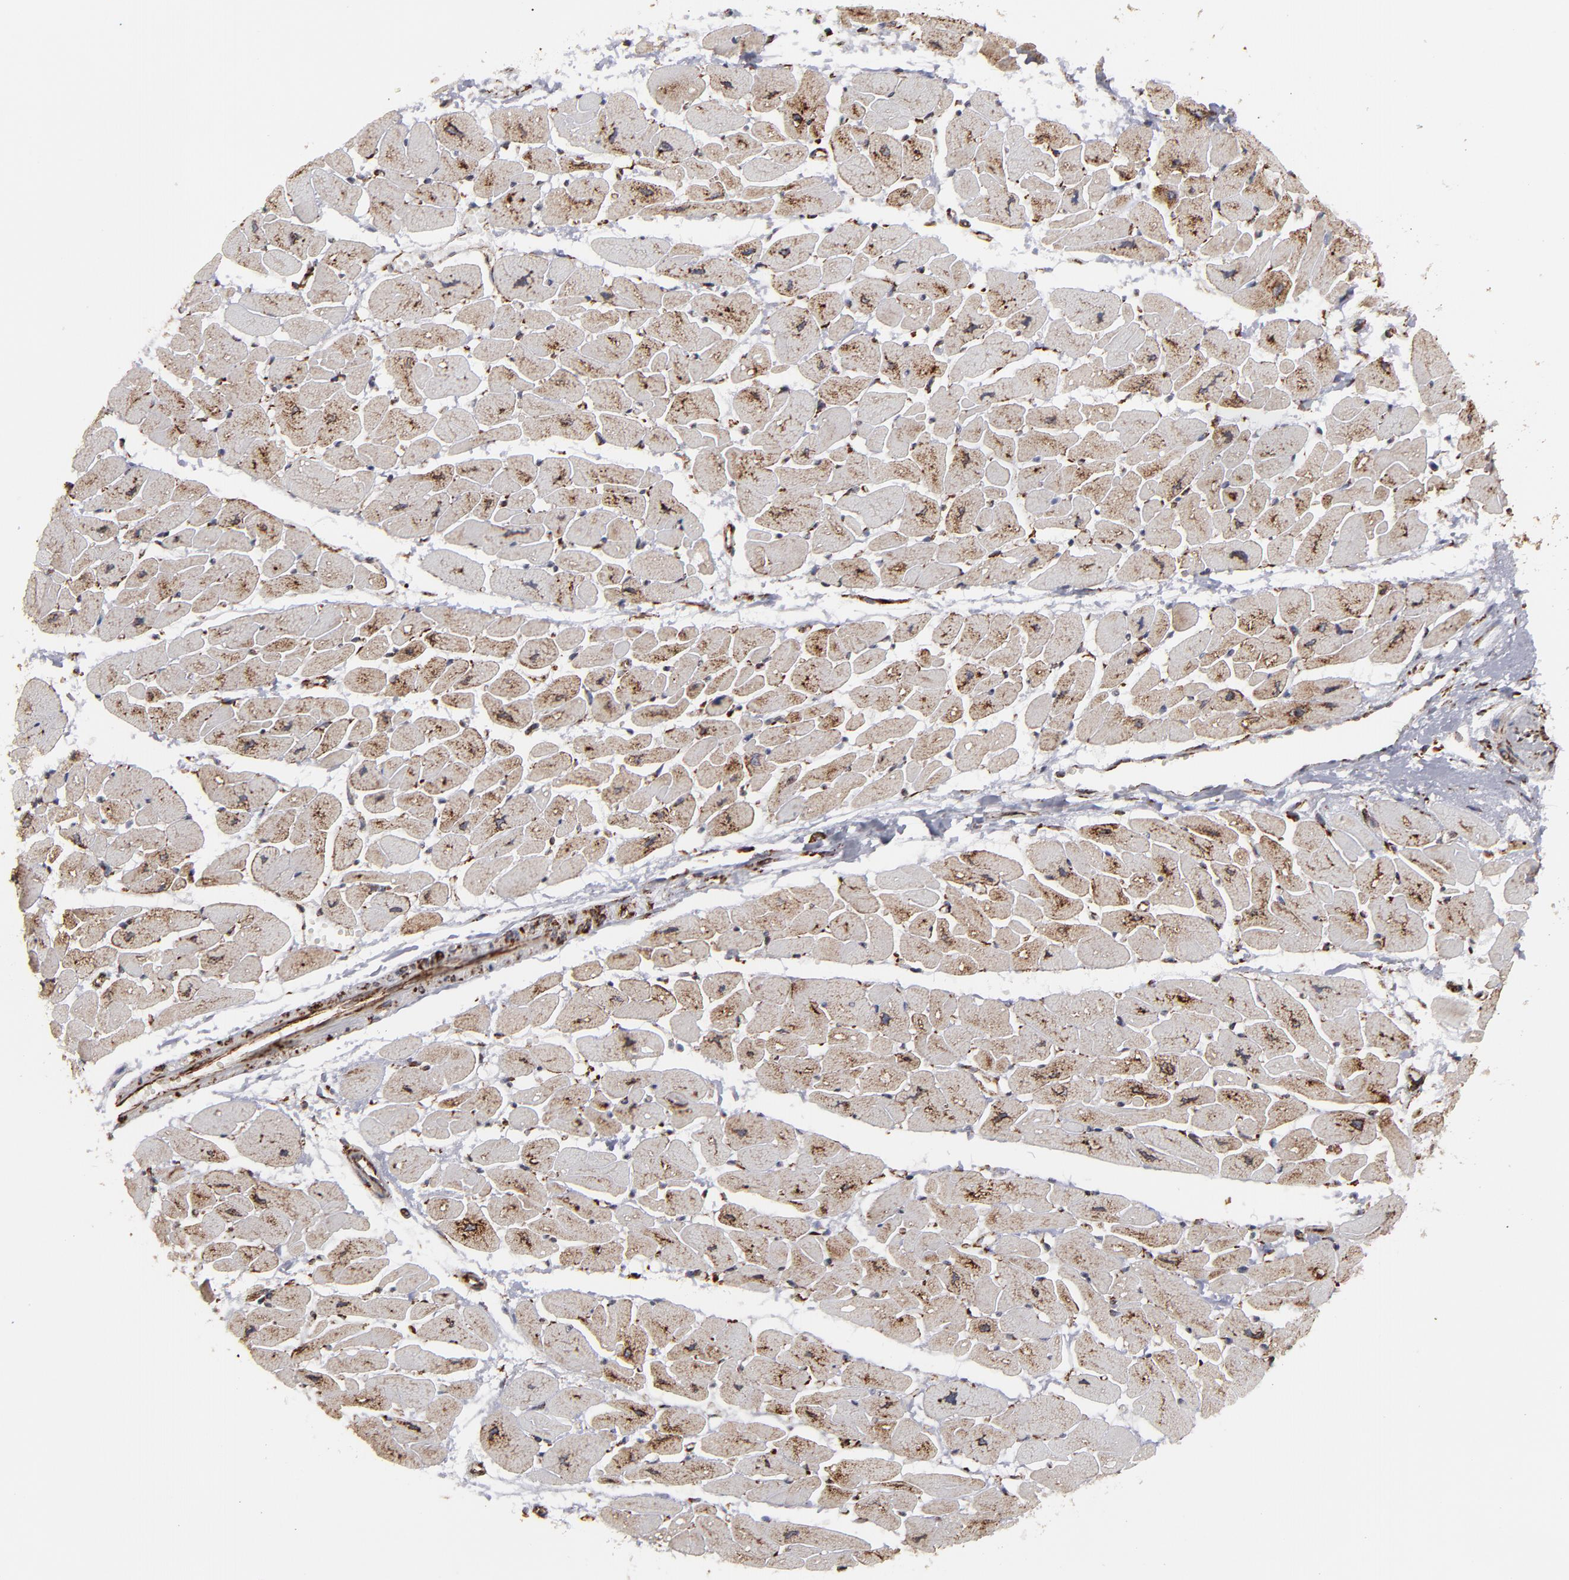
{"staining": {"intensity": "moderate", "quantity": ">75%", "location": "cytoplasmic/membranous,nuclear"}, "tissue": "heart muscle", "cell_type": "Cardiomyocytes", "image_type": "normal", "snomed": [{"axis": "morphology", "description": "Normal tissue, NOS"}, {"axis": "topography", "description": "Heart"}], "caption": "A photomicrograph of human heart muscle stained for a protein reveals moderate cytoplasmic/membranous,nuclear brown staining in cardiomyocytes. (Stains: DAB in brown, nuclei in blue, Microscopy: brightfield microscopy at high magnification).", "gene": "KTN1", "patient": {"sex": "female", "age": 54}}